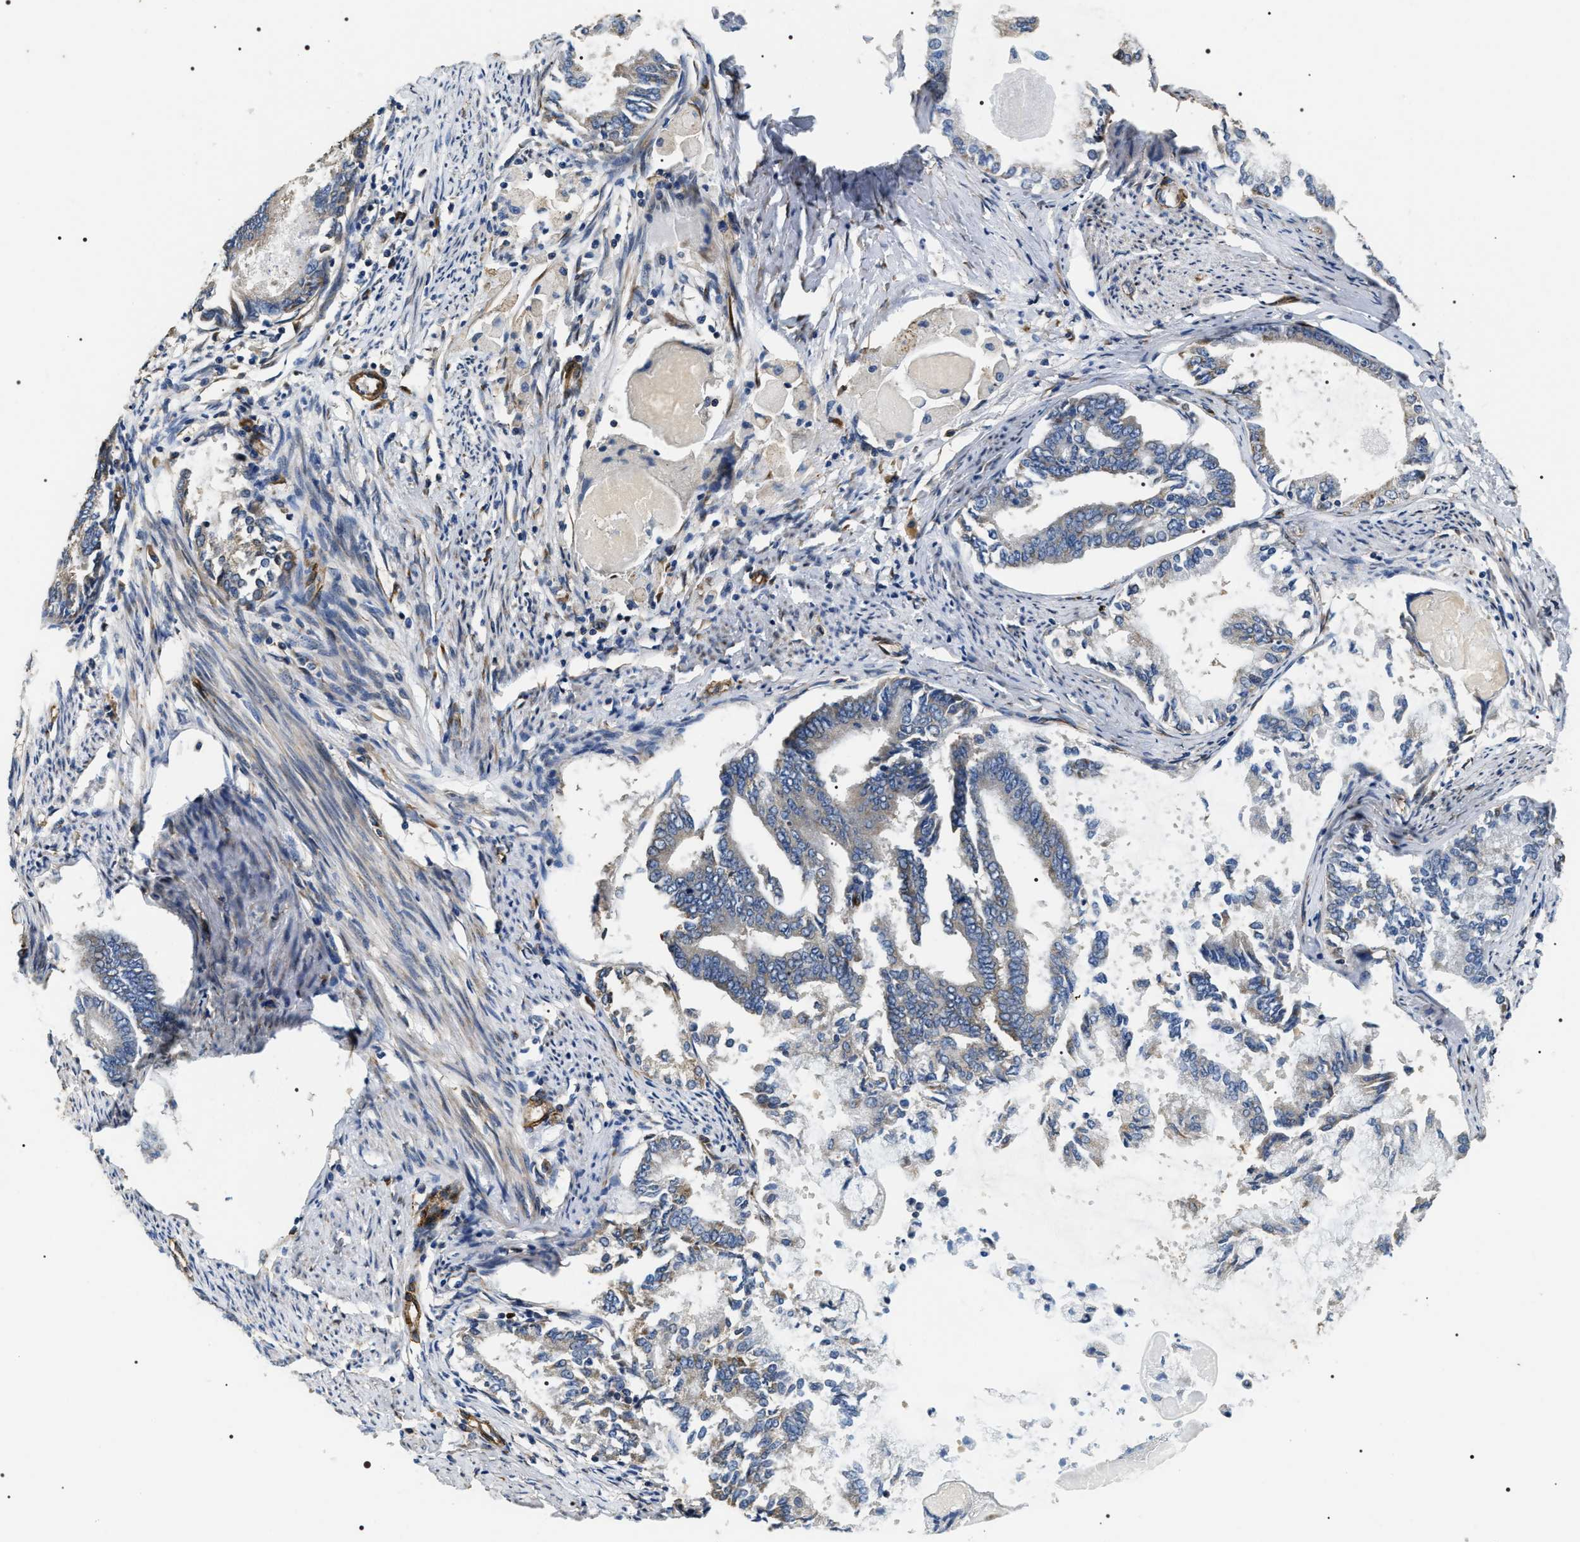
{"staining": {"intensity": "negative", "quantity": "none", "location": "none"}, "tissue": "endometrial cancer", "cell_type": "Tumor cells", "image_type": "cancer", "snomed": [{"axis": "morphology", "description": "Adenocarcinoma, NOS"}, {"axis": "topography", "description": "Endometrium"}], "caption": "Immunohistochemistry of human endometrial cancer reveals no expression in tumor cells. The staining is performed using DAB brown chromogen with nuclei counter-stained in using hematoxylin.", "gene": "ZC3HAV1L", "patient": {"sex": "female", "age": 86}}